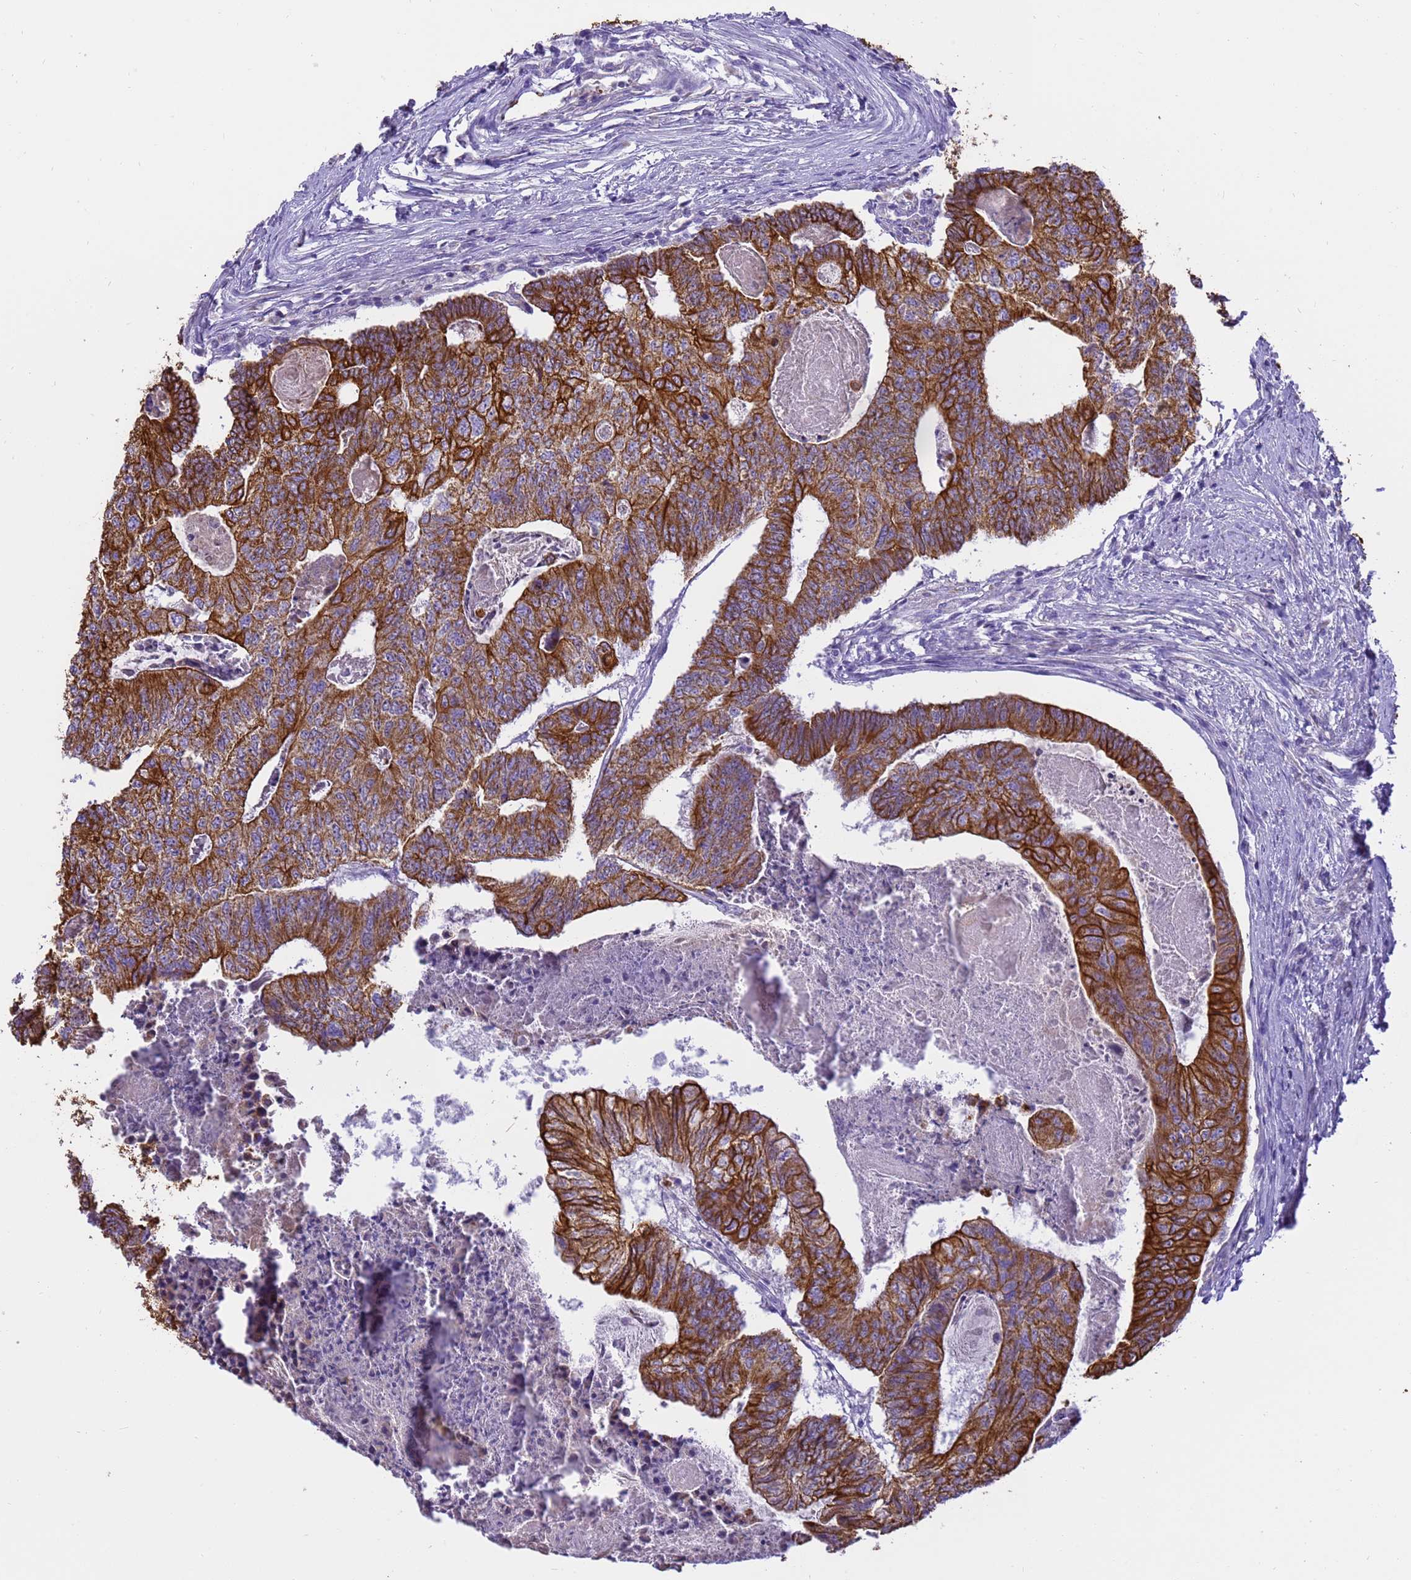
{"staining": {"intensity": "strong", "quantity": ">75%", "location": "cytoplasmic/membranous"}, "tissue": "colorectal cancer", "cell_type": "Tumor cells", "image_type": "cancer", "snomed": [{"axis": "morphology", "description": "Adenocarcinoma, NOS"}, {"axis": "topography", "description": "Colon"}], "caption": "Colorectal adenocarcinoma stained with DAB IHC reveals high levels of strong cytoplasmic/membranous positivity in about >75% of tumor cells. (brown staining indicates protein expression, while blue staining denotes nuclei).", "gene": "PIEZO2", "patient": {"sex": "female", "age": 67}}